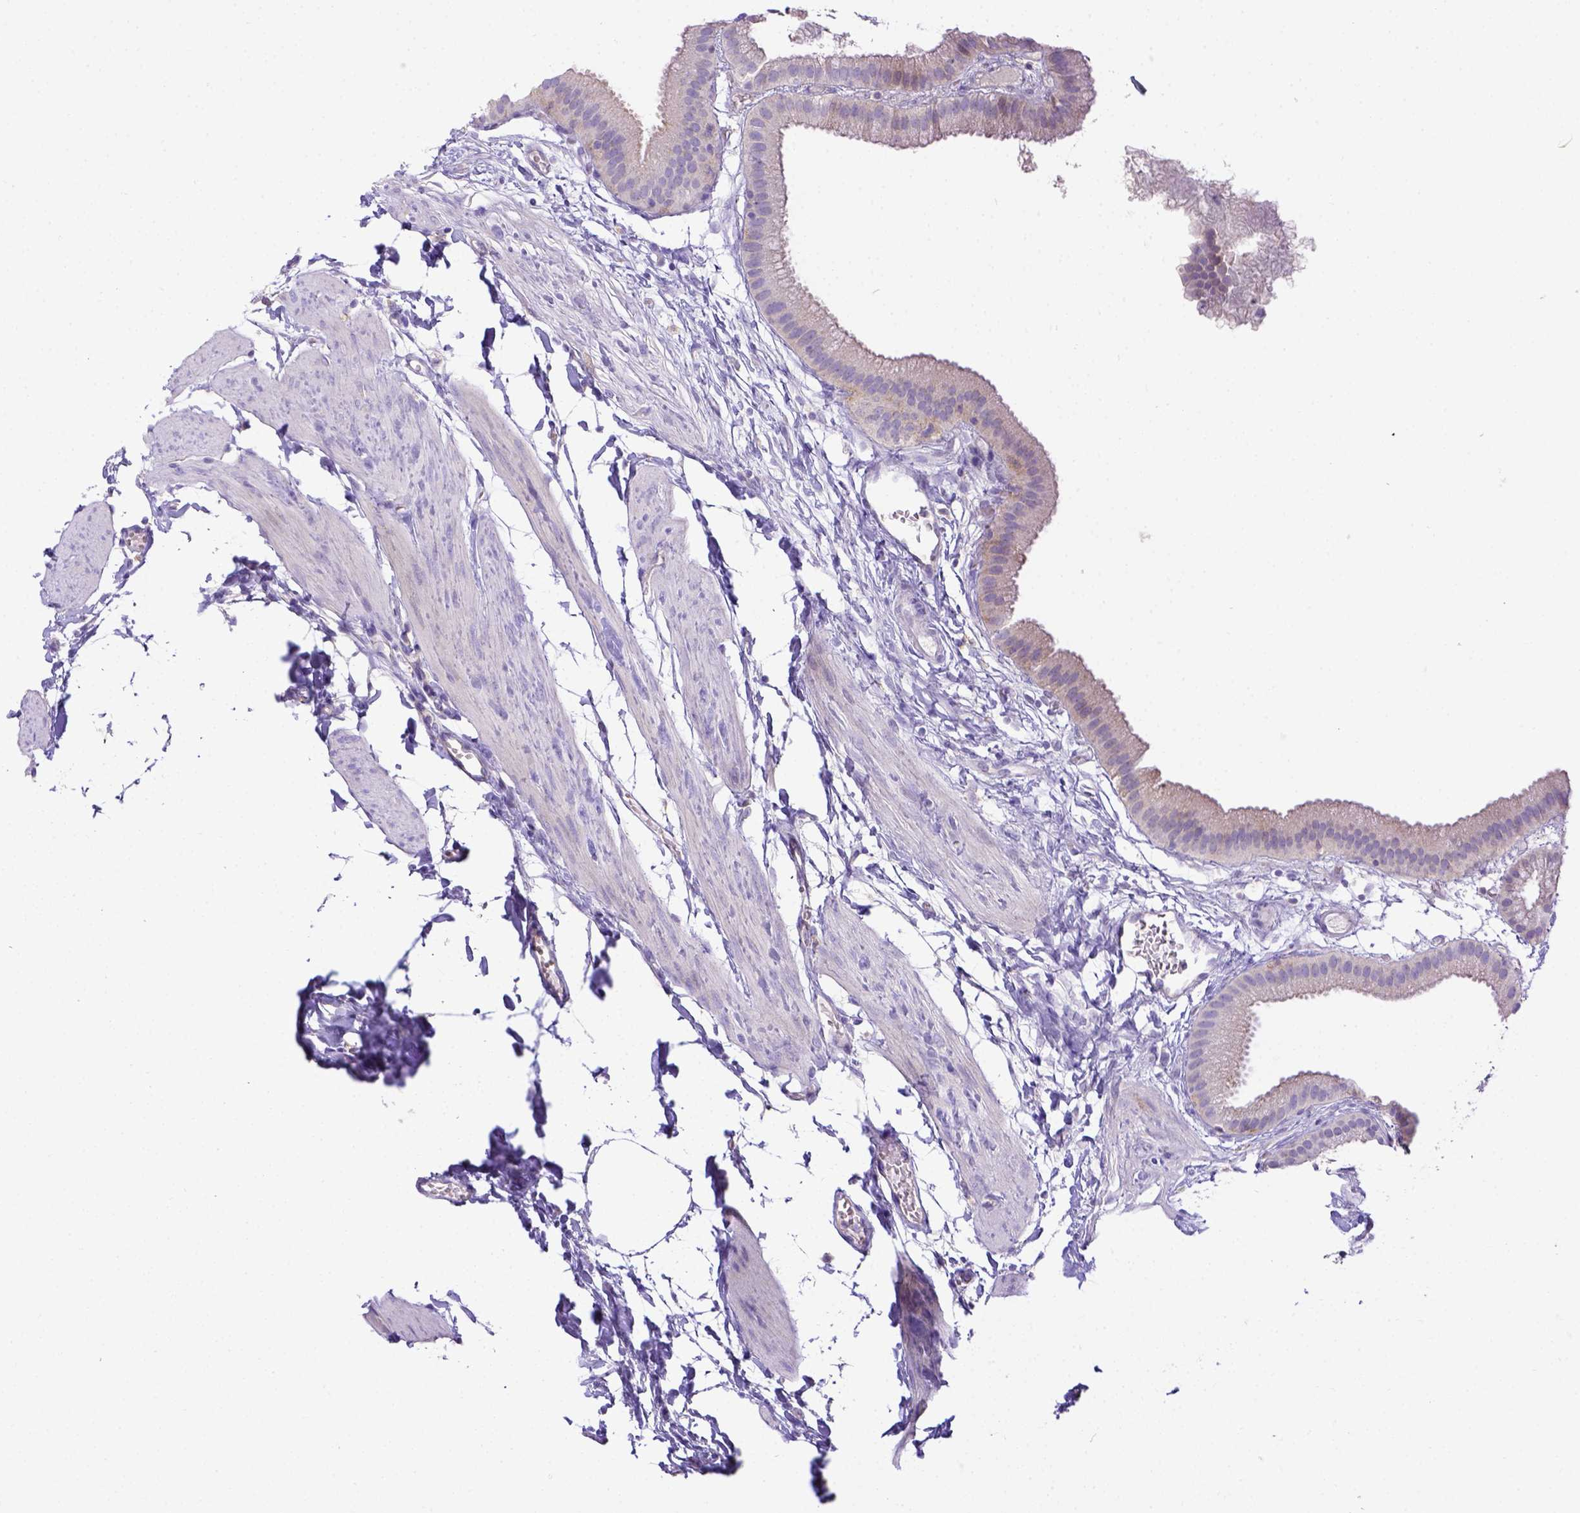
{"staining": {"intensity": "negative", "quantity": "none", "location": "none"}, "tissue": "gallbladder", "cell_type": "Glandular cells", "image_type": "normal", "snomed": [{"axis": "morphology", "description": "Normal tissue, NOS"}, {"axis": "topography", "description": "Gallbladder"}], "caption": "An IHC image of benign gallbladder is shown. There is no staining in glandular cells of gallbladder. The staining was performed using DAB (3,3'-diaminobenzidine) to visualize the protein expression in brown, while the nuclei were stained in blue with hematoxylin (Magnification: 20x).", "gene": "CD40", "patient": {"sex": "female", "age": 63}}